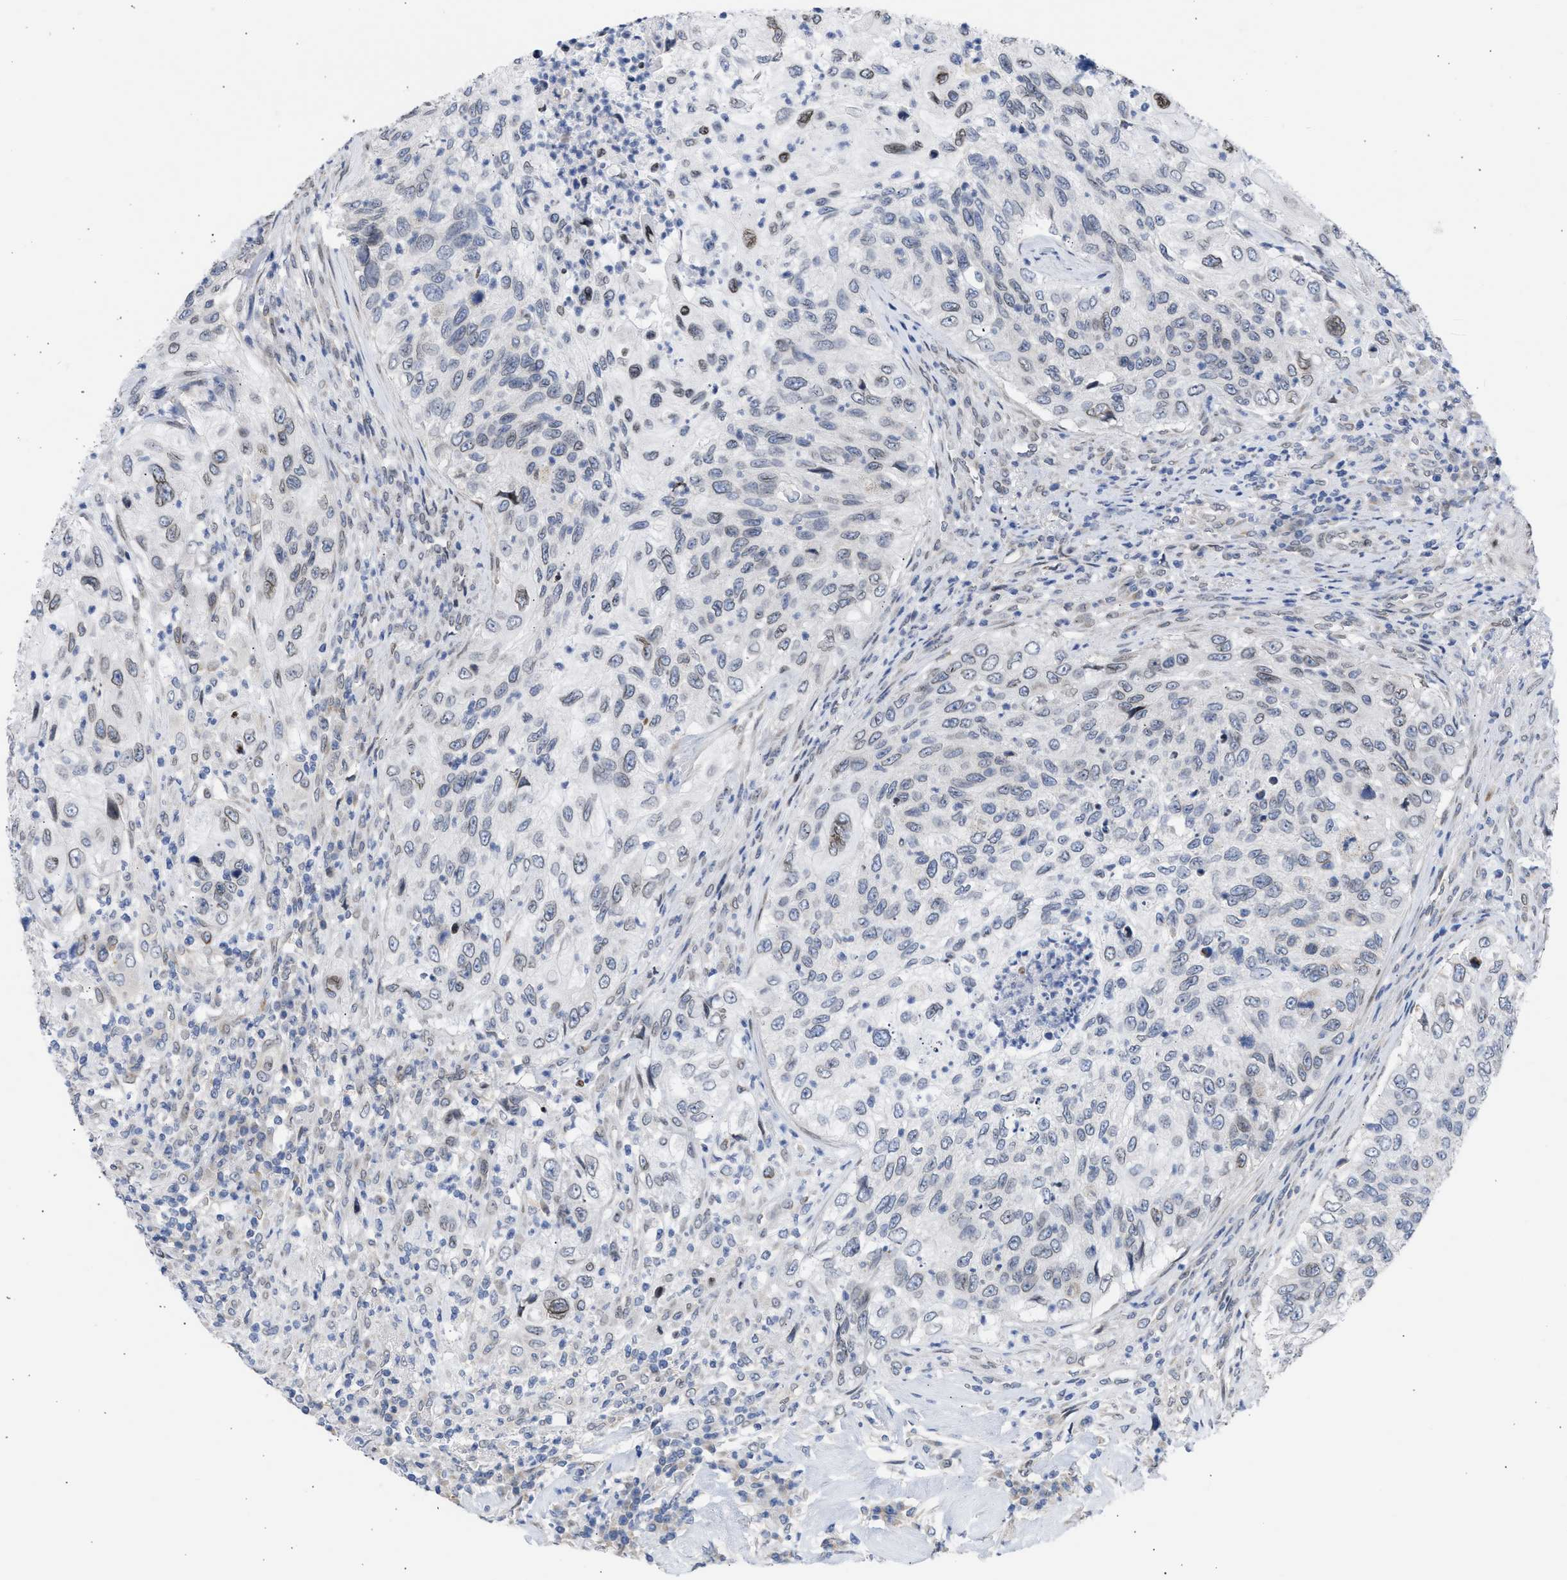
{"staining": {"intensity": "weak", "quantity": "<25%", "location": "cytoplasmic/membranous,nuclear"}, "tissue": "urothelial cancer", "cell_type": "Tumor cells", "image_type": "cancer", "snomed": [{"axis": "morphology", "description": "Urothelial carcinoma, High grade"}, {"axis": "topography", "description": "Urinary bladder"}], "caption": "This is an immunohistochemistry (IHC) photomicrograph of urothelial carcinoma (high-grade). There is no expression in tumor cells.", "gene": "NUP35", "patient": {"sex": "female", "age": 60}}